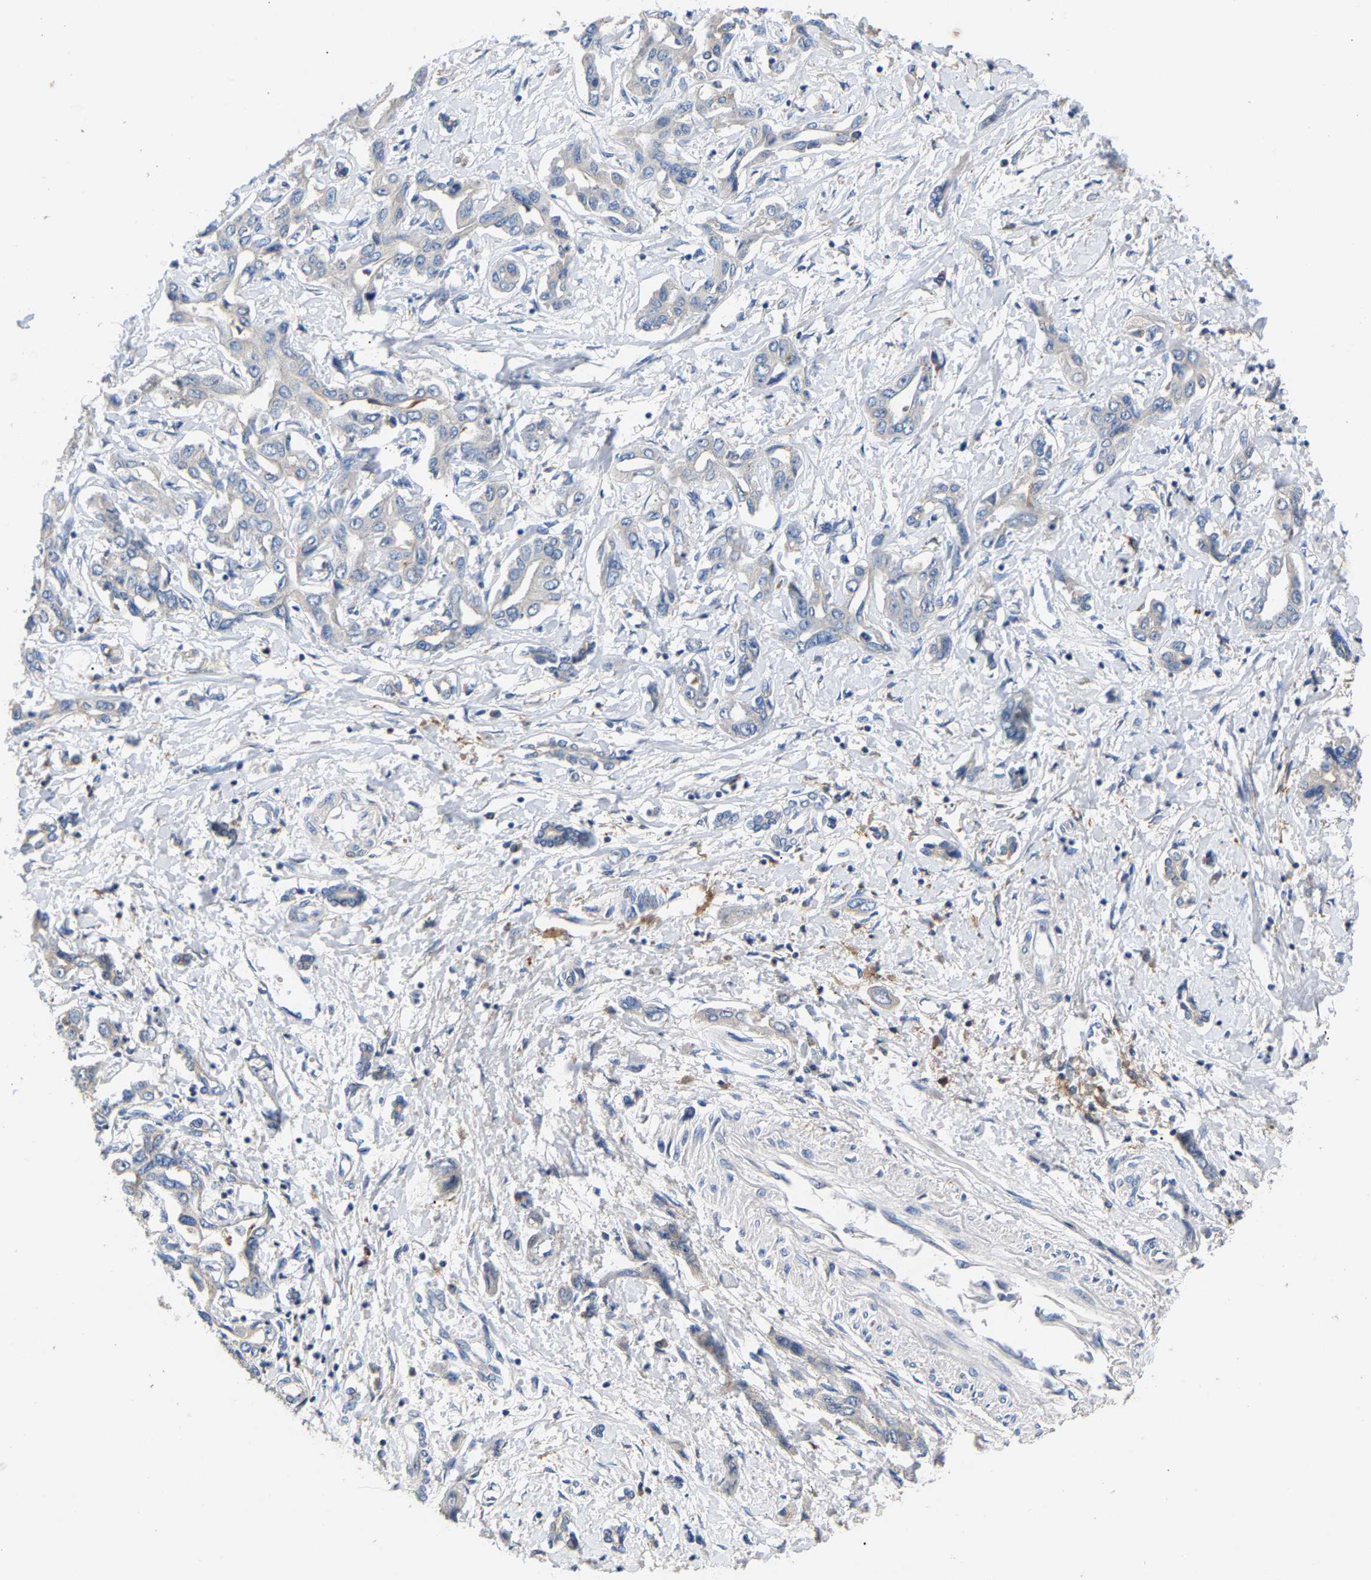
{"staining": {"intensity": "negative", "quantity": "none", "location": "none"}, "tissue": "liver cancer", "cell_type": "Tumor cells", "image_type": "cancer", "snomed": [{"axis": "morphology", "description": "Cholangiocarcinoma"}, {"axis": "topography", "description": "Liver"}], "caption": "The immunohistochemistry histopathology image has no significant expression in tumor cells of cholangiocarcinoma (liver) tissue.", "gene": "CCDC171", "patient": {"sex": "male", "age": 59}}